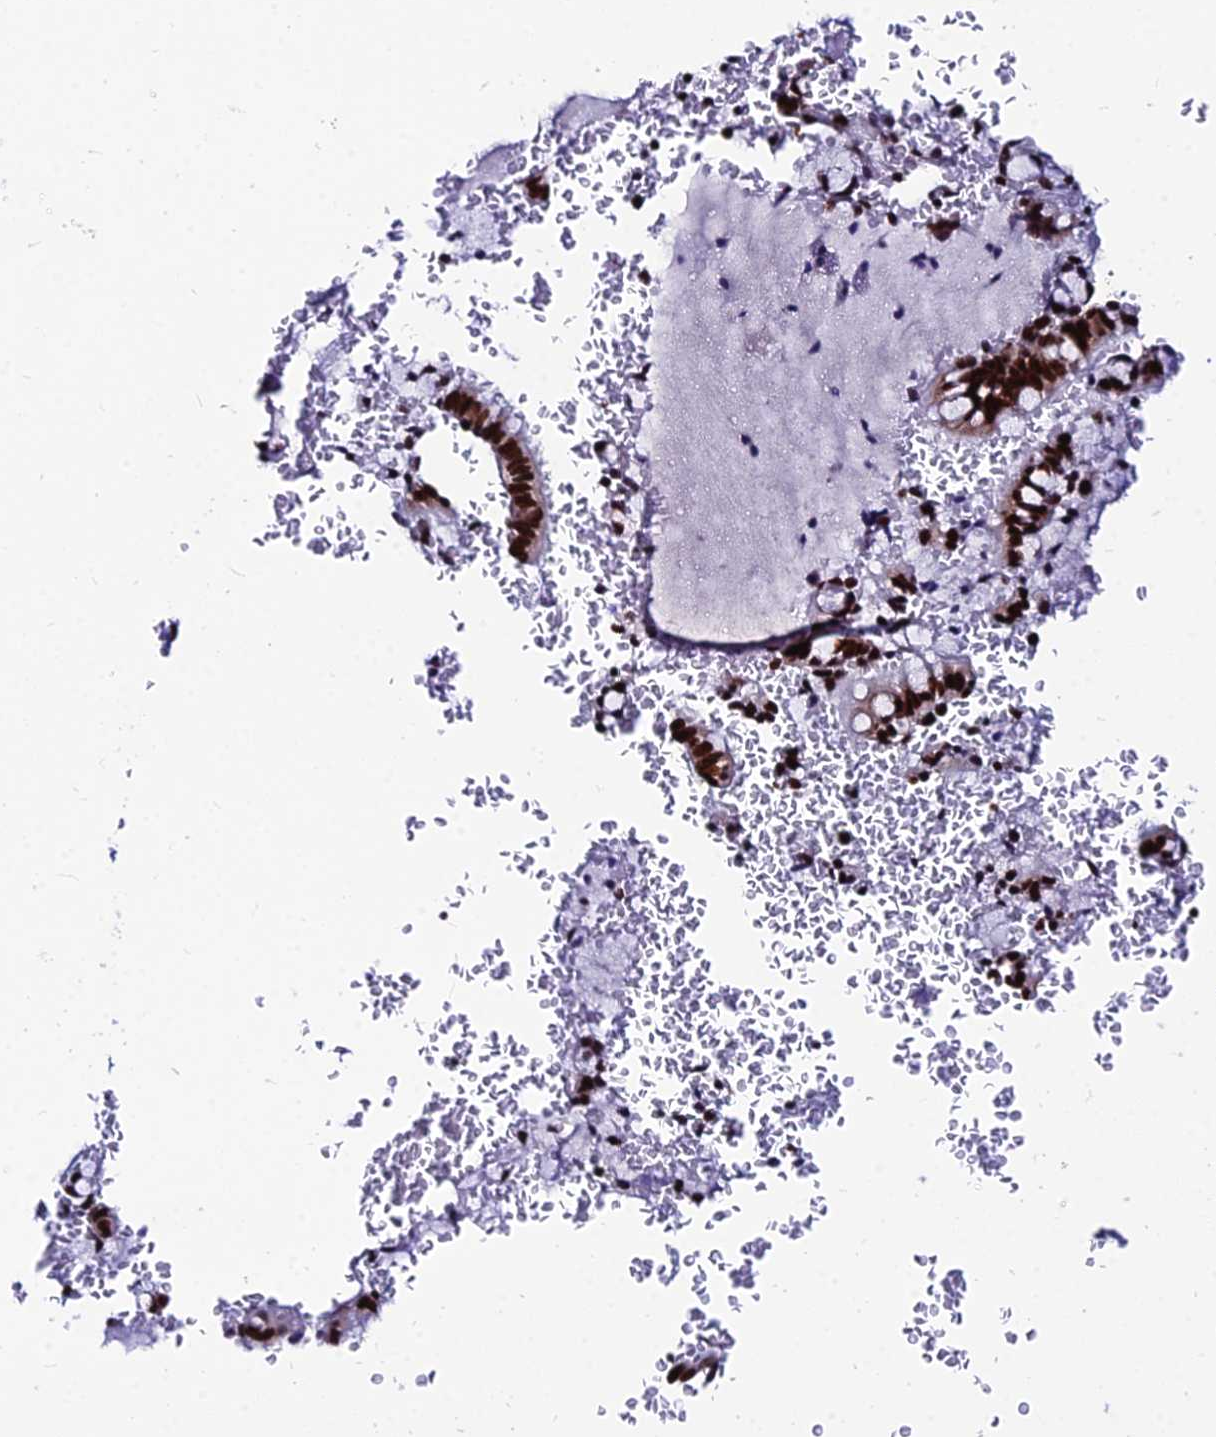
{"staining": {"intensity": "strong", "quantity": ">75%", "location": "nuclear"}, "tissue": "bronchus", "cell_type": "Respiratory epithelial cells", "image_type": "normal", "snomed": [{"axis": "morphology", "description": "Normal tissue, NOS"}, {"axis": "topography", "description": "Cartilage tissue"}, {"axis": "topography", "description": "Bronchus"}], "caption": "Immunohistochemical staining of normal bronchus demonstrates >75% levels of strong nuclear protein positivity in approximately >75% of respiratory epithelial cells. (Brightfield microscopy of DAB IHC at high magnification).", "gene": "HNRNPH1", "patient": {"sex": "female", "age": 36}}